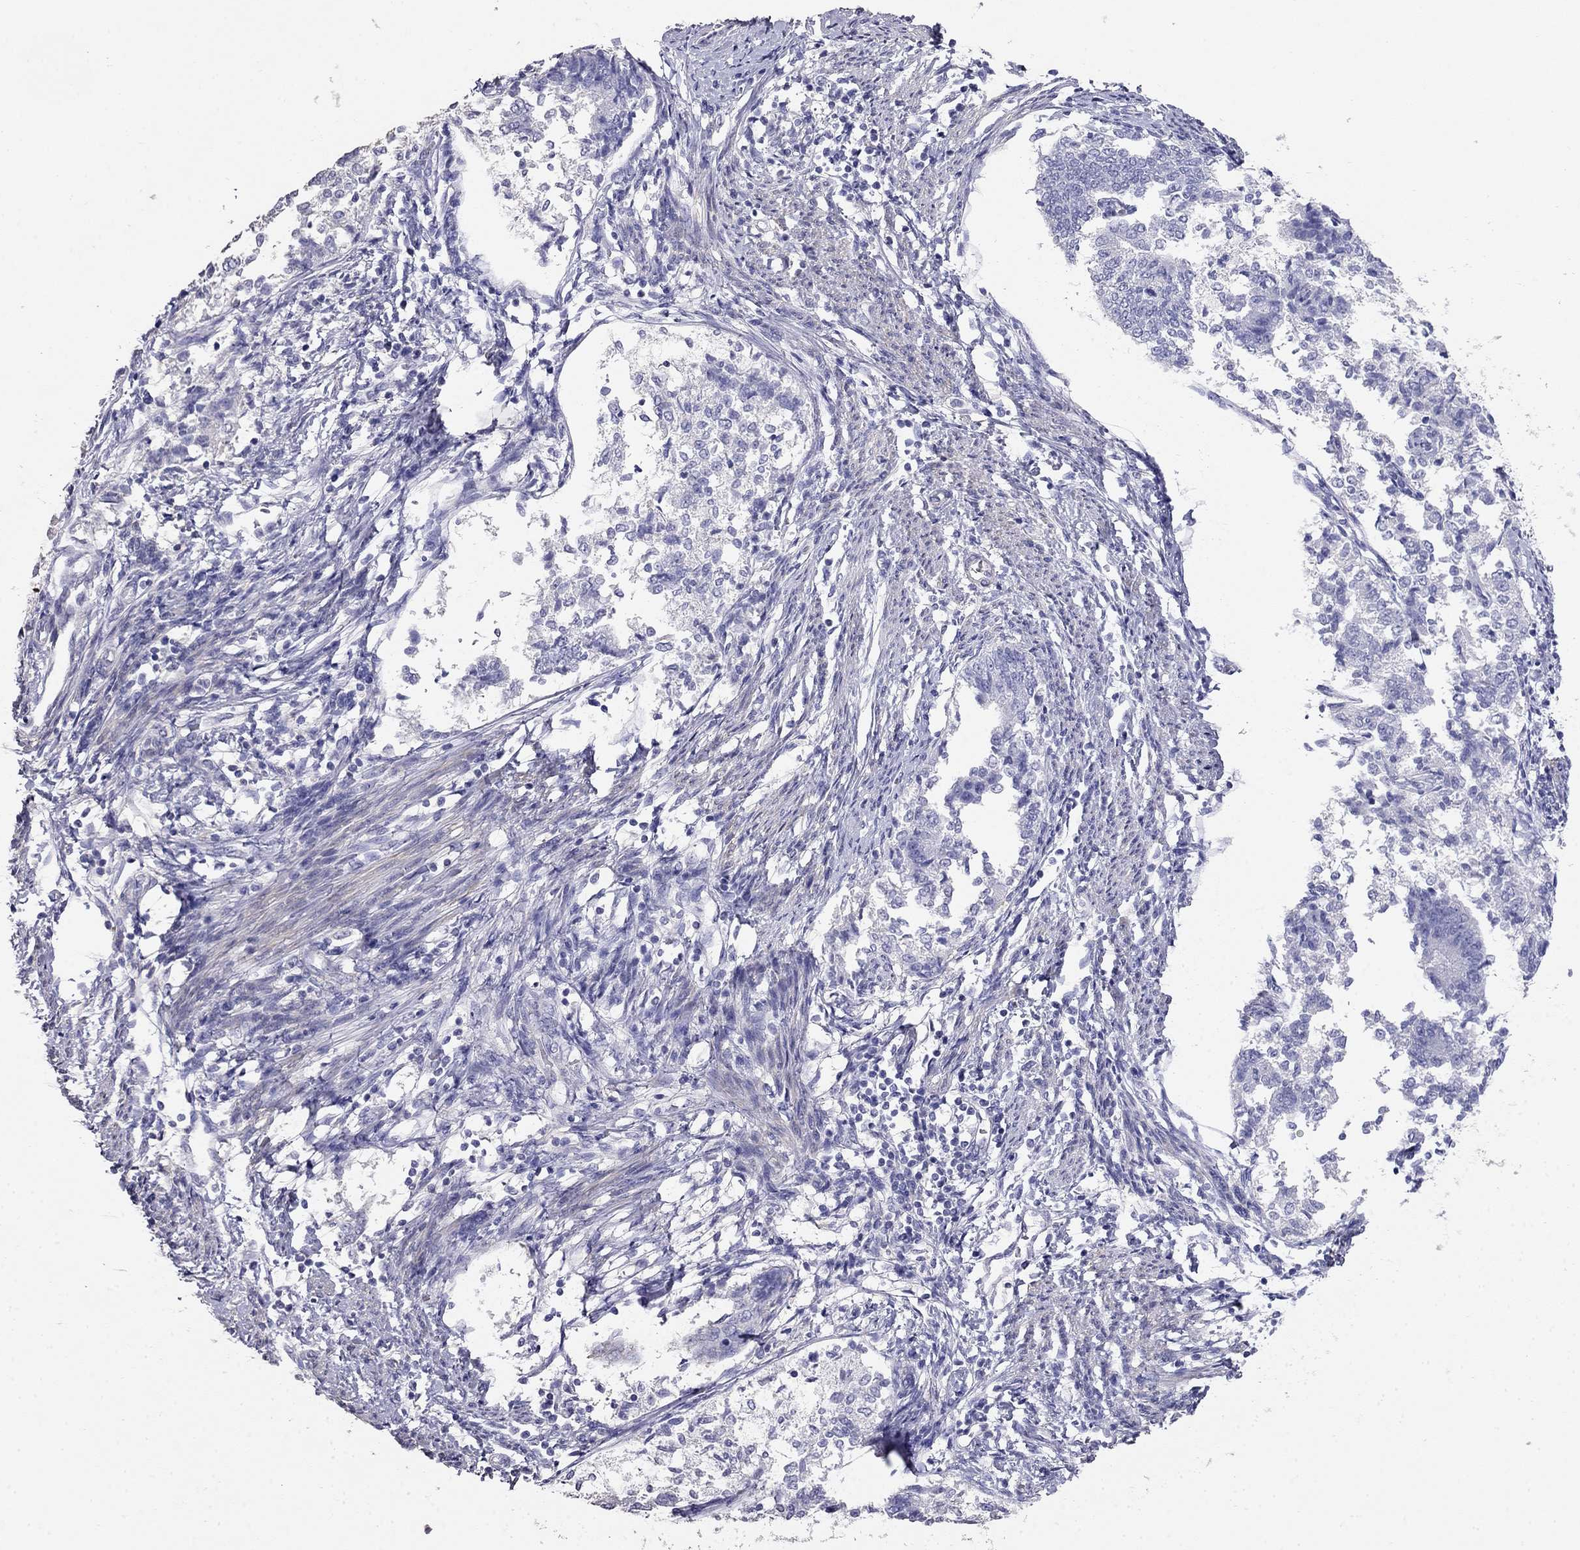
{"staining": {"intensity": "negative", "quantity": "none", "location": "none"}, "tissue": "endometrial cancer", "cell_type": "Tumor cells", "image_type": "cancer", "snomed": [{"axis": "morphology", "description": "Adenocarcinoma, NOS"}, {"axis": "topography", "description": "Endometrium"}], "caption": "Immunohistochemistry image of endometrial cancer stained for a protein (brown), which exhibits no staining in tumor cells.", "gene": "LY6H", "patient": {"sex": "female", "age": 65}}